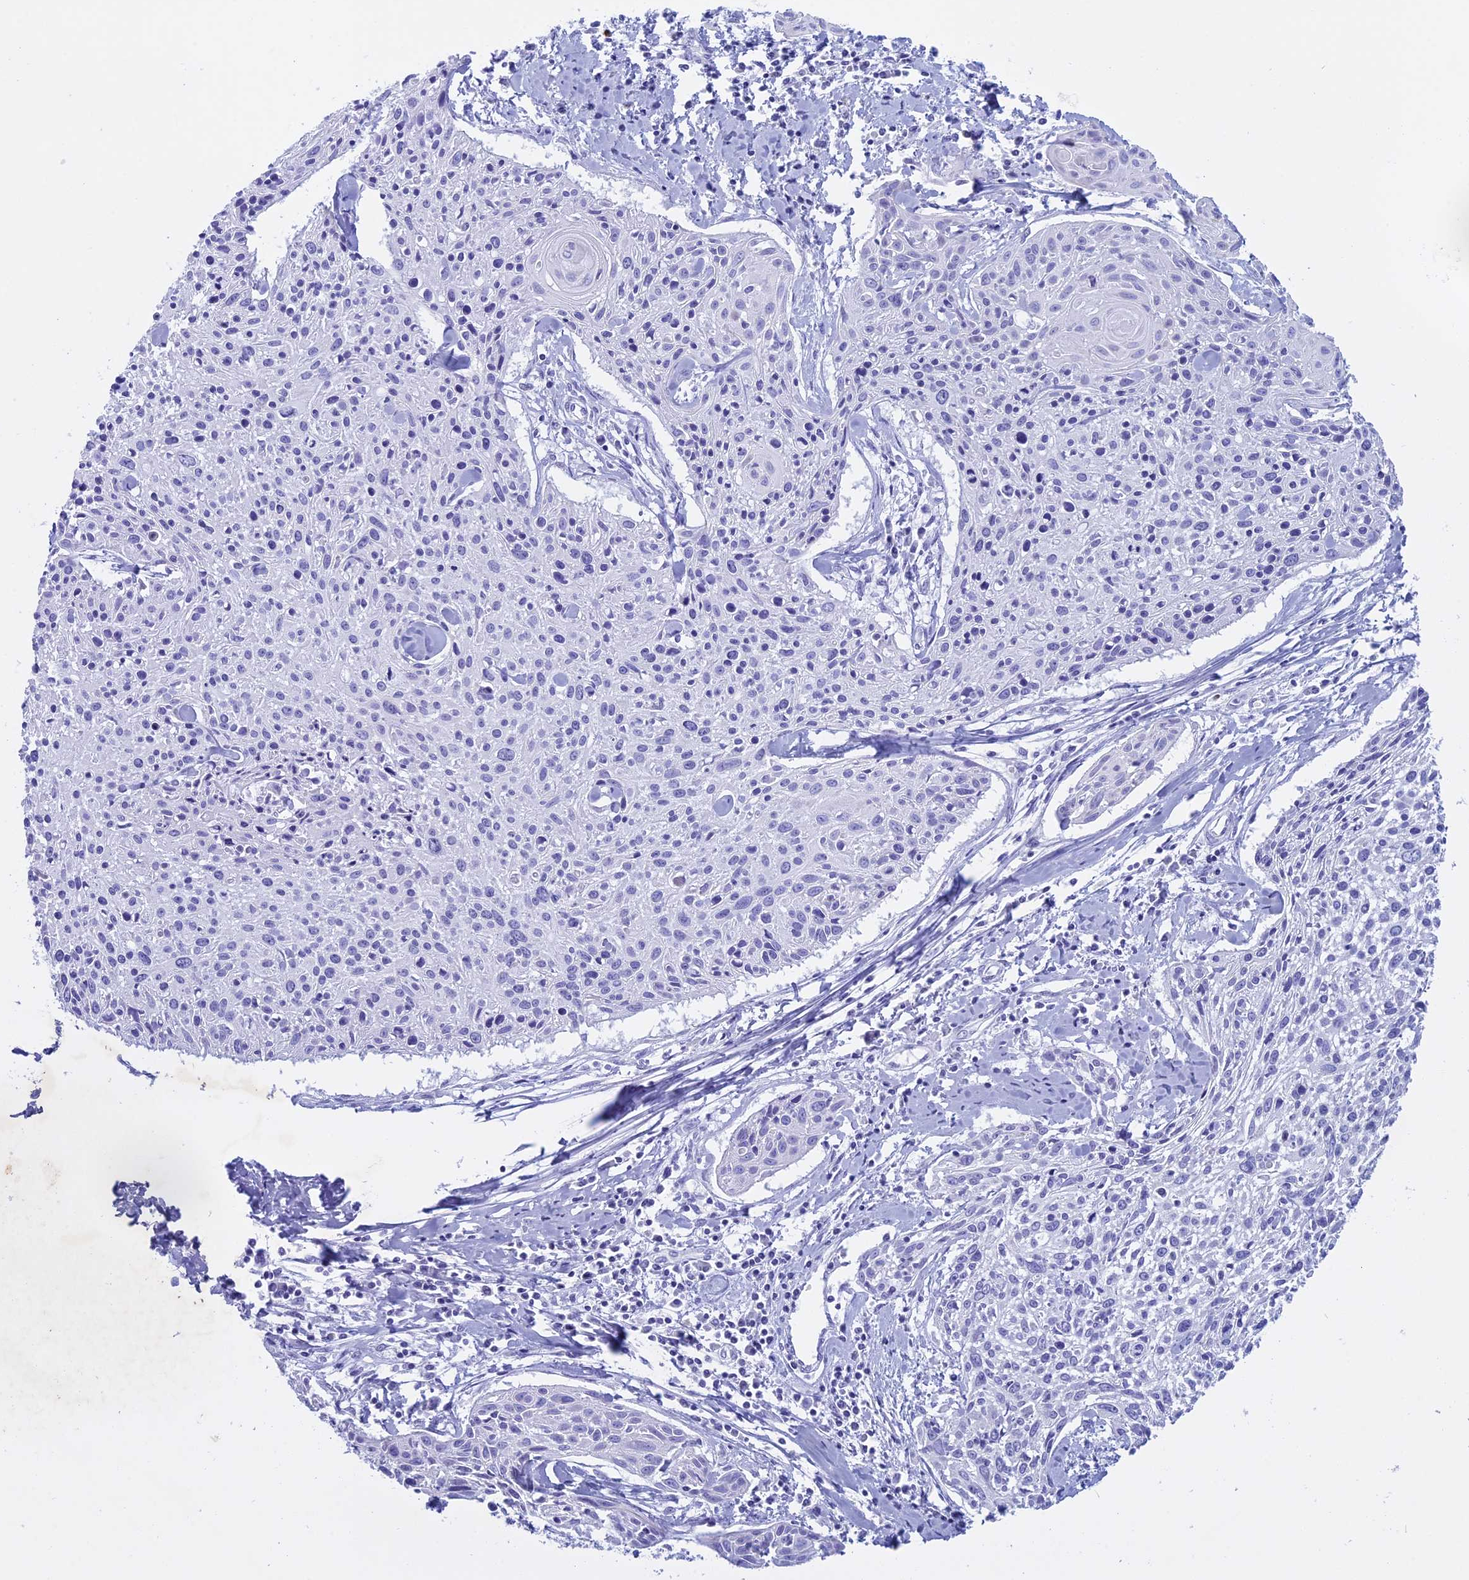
{"staining": {"intensity": "negative", "quantity": "none", "location": "none"}, "tissue": "cervical cancer", "cell_type": "Tumor cells", "image_type": "cancer", "snomed": [{"axis": "morphology", "description": "Squamous cell carcinoma, NOS"}, {"axis": "topography", "description": "Cervix"}], "caption": "This micrograph is of cervical squamous cell carcinoma stained with immunohistochemistry (IHC) to label a protein in brown with the nuclei are counter-stained blue. There is no staining in tumor cells.", "gene": "KCTD21", "patient": {"sex": "female", "age": 51}}